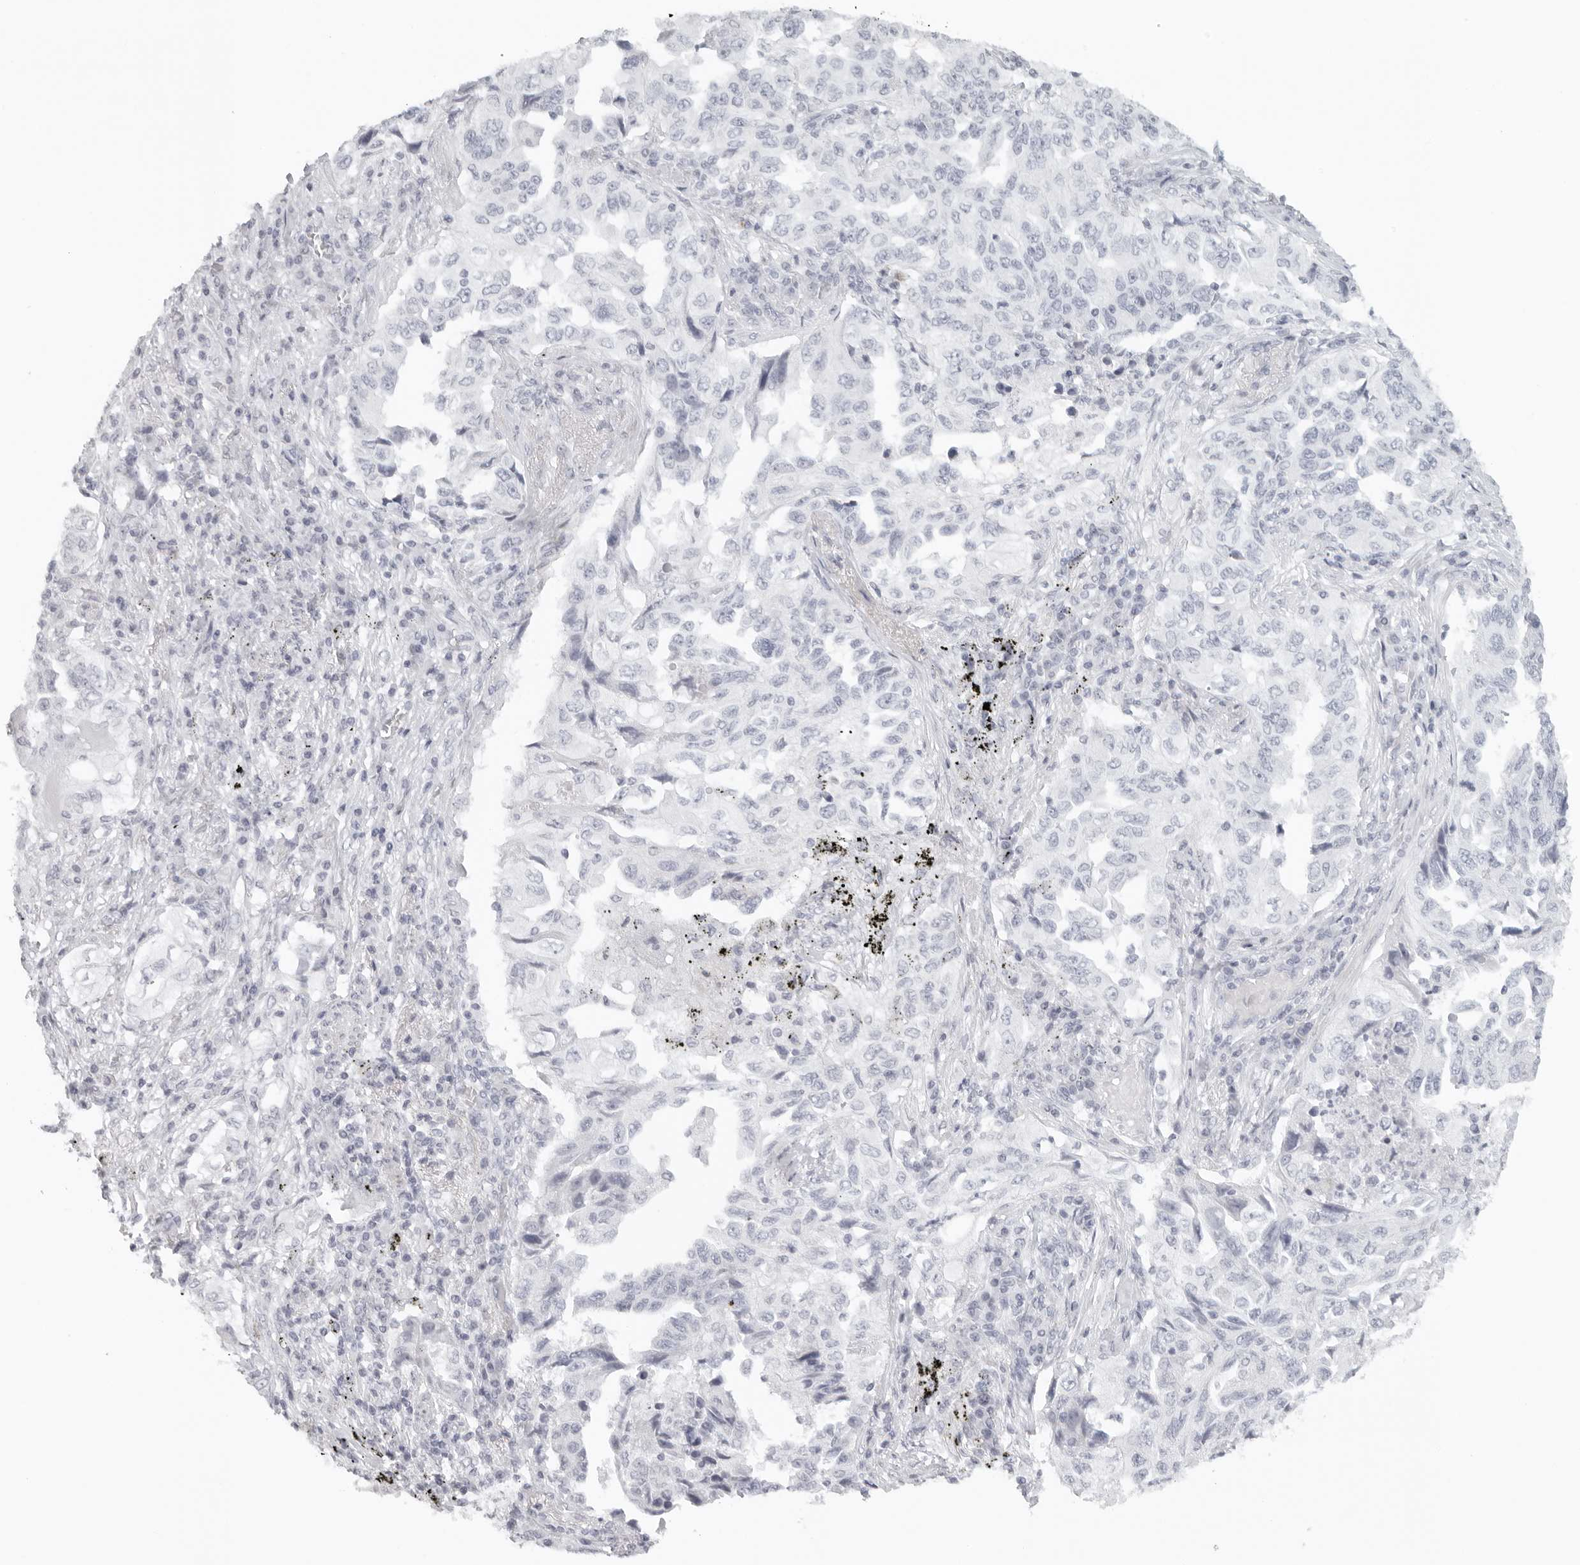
{"staining": {"intensity": "negative", "quantity": "none", "location": "none"}, "tissue": "lung cancer", "cell_type": "Tumor cells", "image_type": "cancer", "snomed": [{"axis": "morphology", "description": "Adenocarcinoma, NOS"}, {"axis": "topography", "description": "Lung"}], "caption": "Immunohistochemistry histopathology image of neoplastic tissue: lung cancer (adenocarcinoma) stained with DAB shows no significant protein positivity in tumor cells.", "gene": "RPS6KC1", "patient": {"sex": "female", "age": 51}}